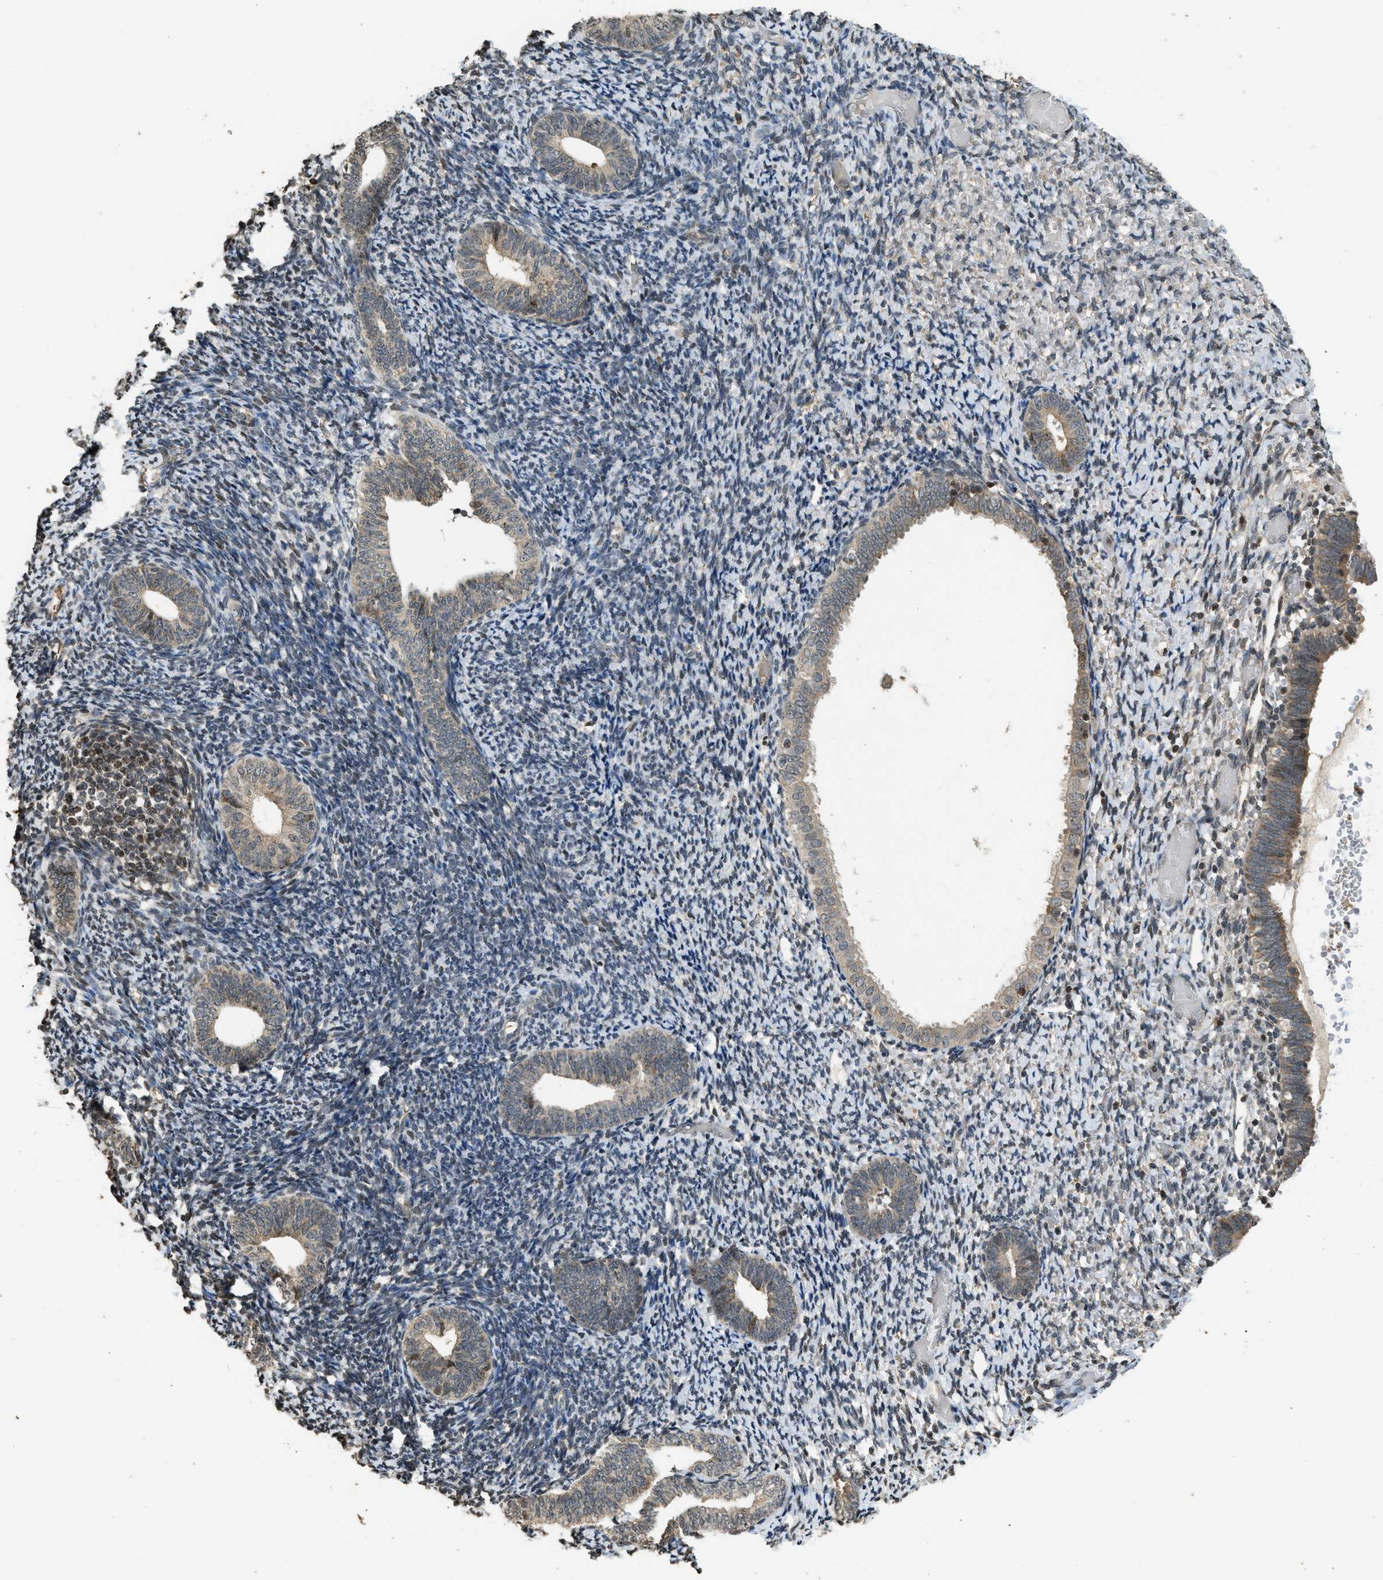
{"staining": {"intensity": "moderate", "quantity": "<25%", "location": "nuclear"}, "tissue": "endometrium", "cell_type": "Cells in endometrial stroma", "image_type": "normal", "snomed": [{"axis": "morphology", "description": "Normal tissue, NOS"}, {"axis": "topography", "description": "Endometrium"}], "caption": "Protein expression analysis of benign human endometrium reveals moderate nuclear expression in about <25% of cells in endometrial stroma. Using DAB (brown) and hematoxylin (blue) stains, captured at high magnification using brightfield microscopy.", "gene": "SIAH1", "patient": {"sex": "female", "age": 66}}